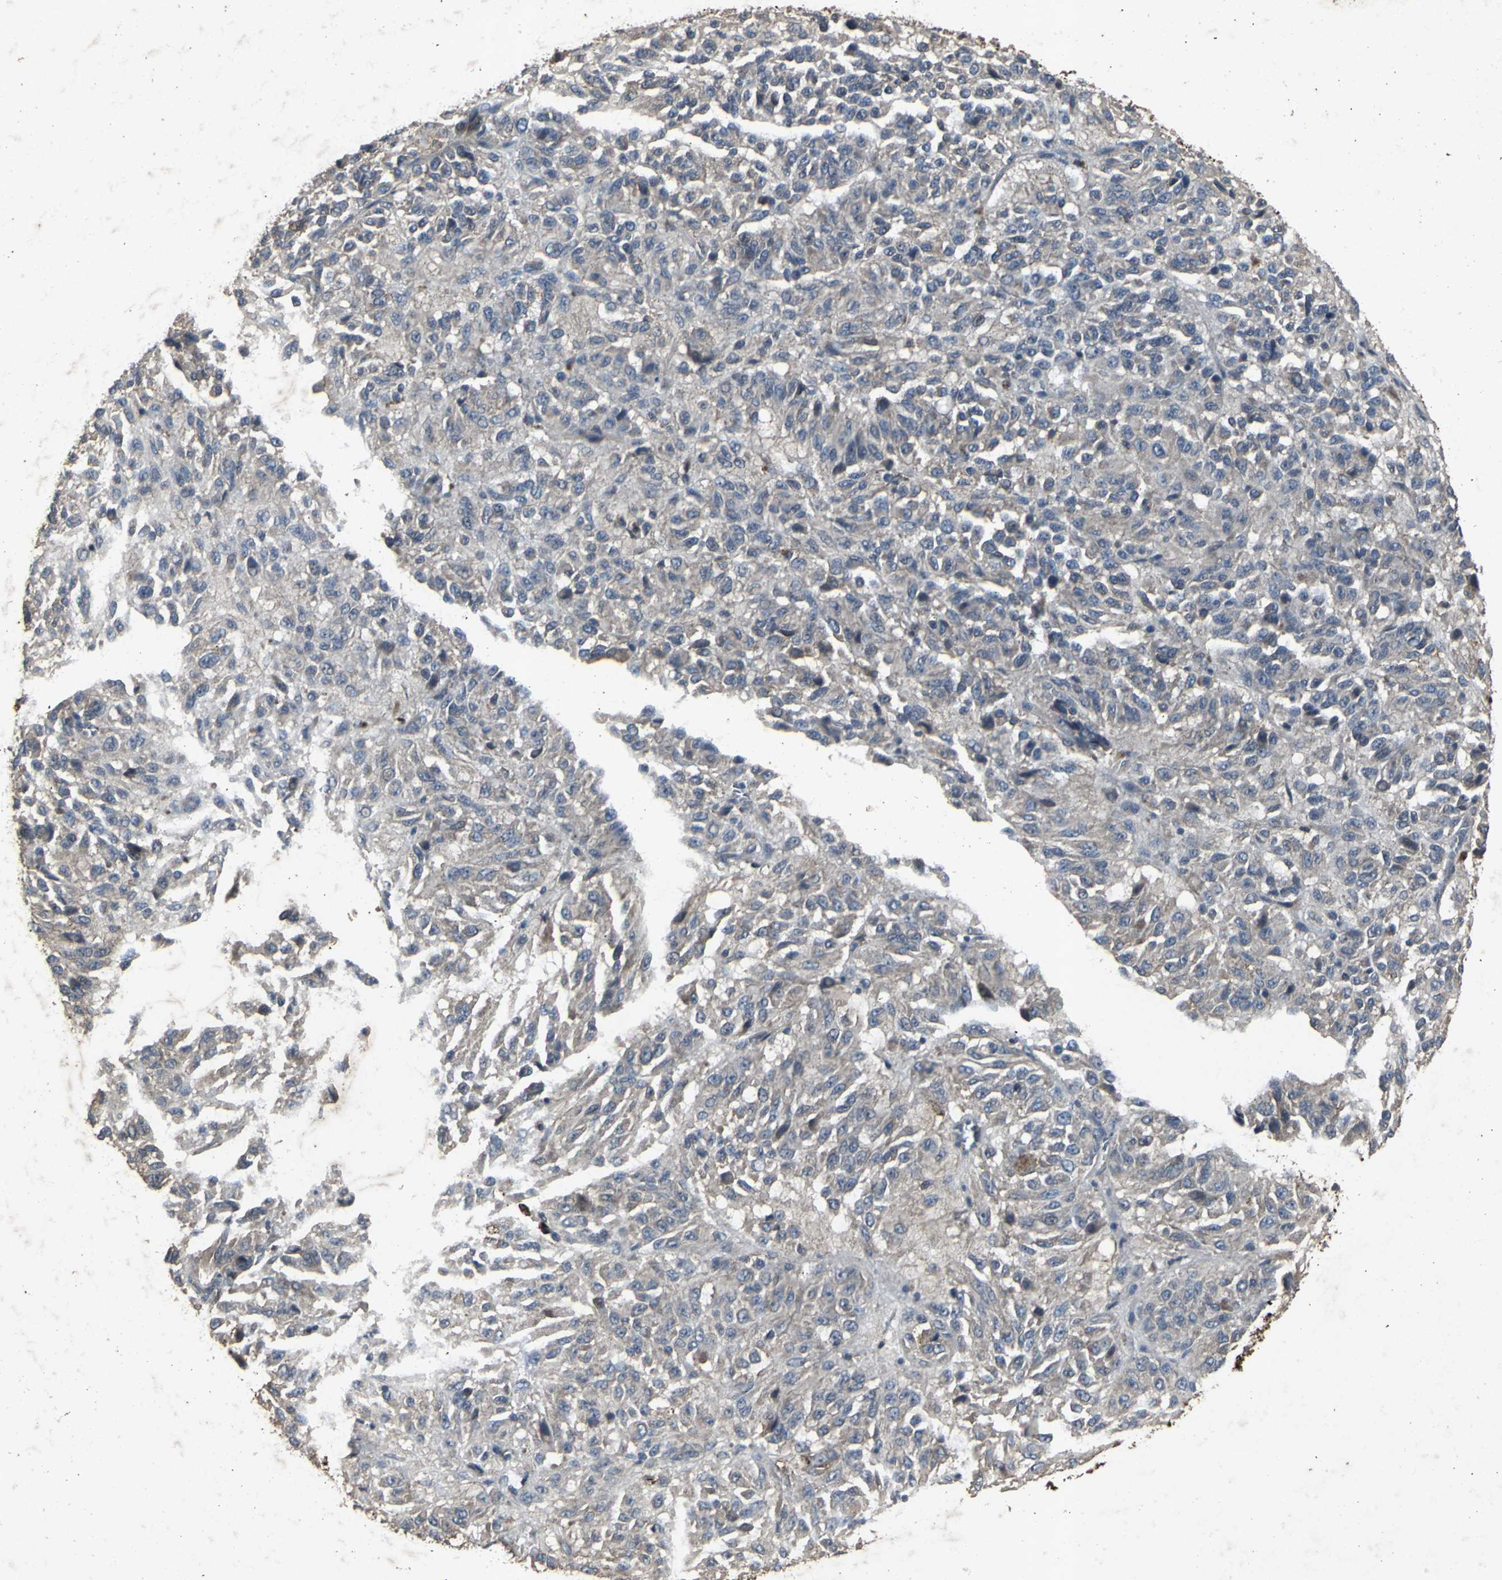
{"staining": {"intensity": "weak", "quantity": ">75%", "location": "cytoplasmic/membranous"}, "tissue": "melanoma", "cell_type": "Tumor cells", "image_type": "cancer", "snomed": [{"axis": "morphology", "description": "Malignant melanoma, Metastatic site"}, {"axis": "topography", "description": "Lung"}], "caption": "Melanoma was stained to show a protein in brown. There is low levels of weak cytoplasmic/membranous staining in approximately >75% of tumor cells. The staining is performed using DAB (3,3'-diaminobenzidine) brown chromogen to label protein expression. The nuclei are counter-stained blue using hematoxylin.", "gene": "CCR9", "patient": {"sex": "male", "age": 64}}